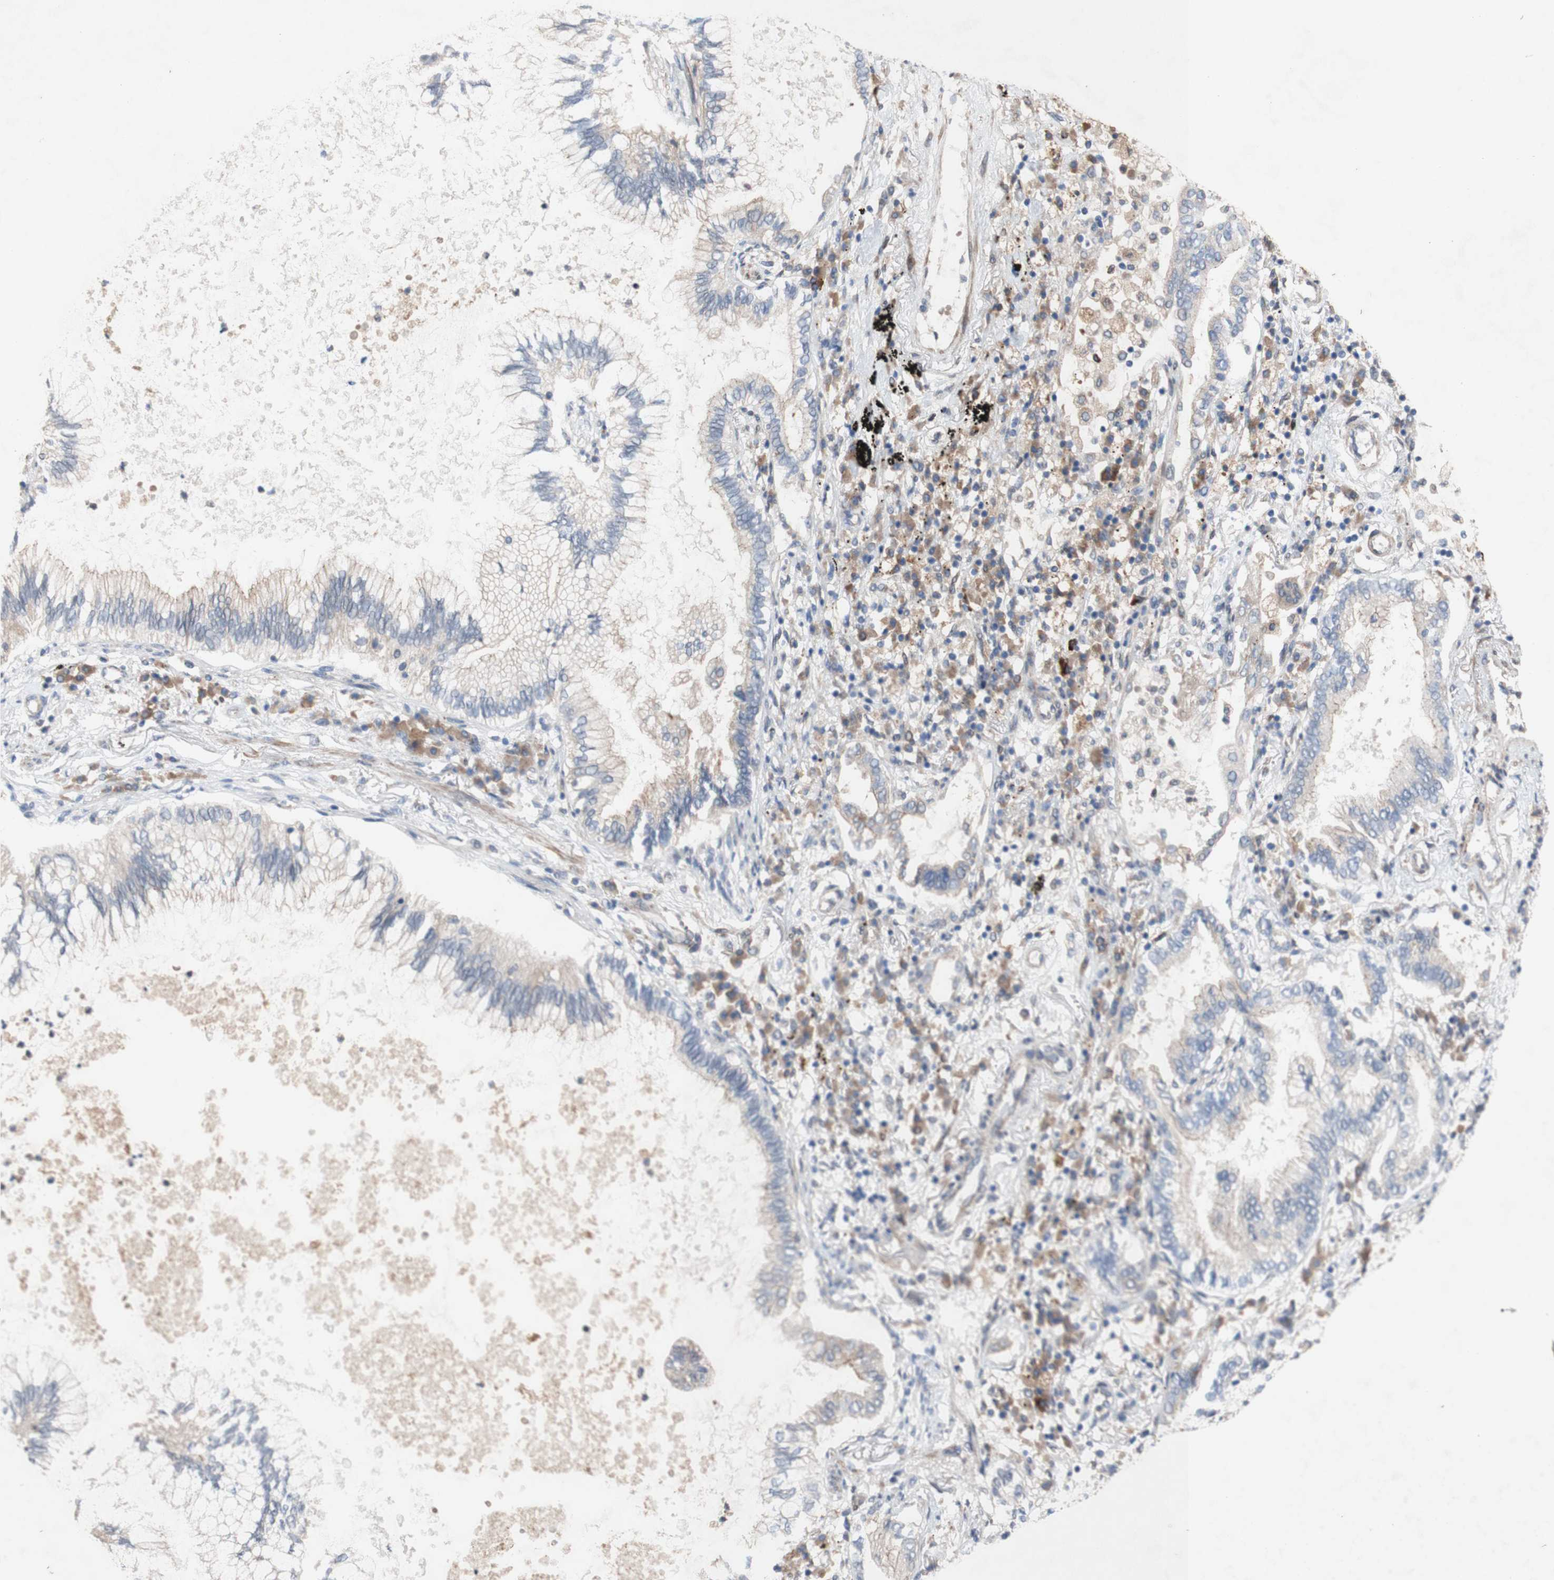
{"staining": {"intensity": "weak", "quantity": ">75%", "location": "cytoplasmic/membranous"}, "tissue": "lung cancer", "cell_type": "Tumor cells", "image_type": "cancer", "snomed": [{"axis": "morphology", "description": "Normal tissue, NOS"}, {"axis": "morphology", "description": "Adenocarcinoma, NOS"}, {"axis": "topography", "description": "Bronchus"}, {"axis": "topography", "description": "Lung"}], "caption": "Immunohistochemical staining of human adenocarcinoma (lung) shows weak cytoplasmic/membranous protein staining in approximately >75% of tumor cells.", "gene": "PDGFB", "patient": {"sex": "female", "age": 70}}